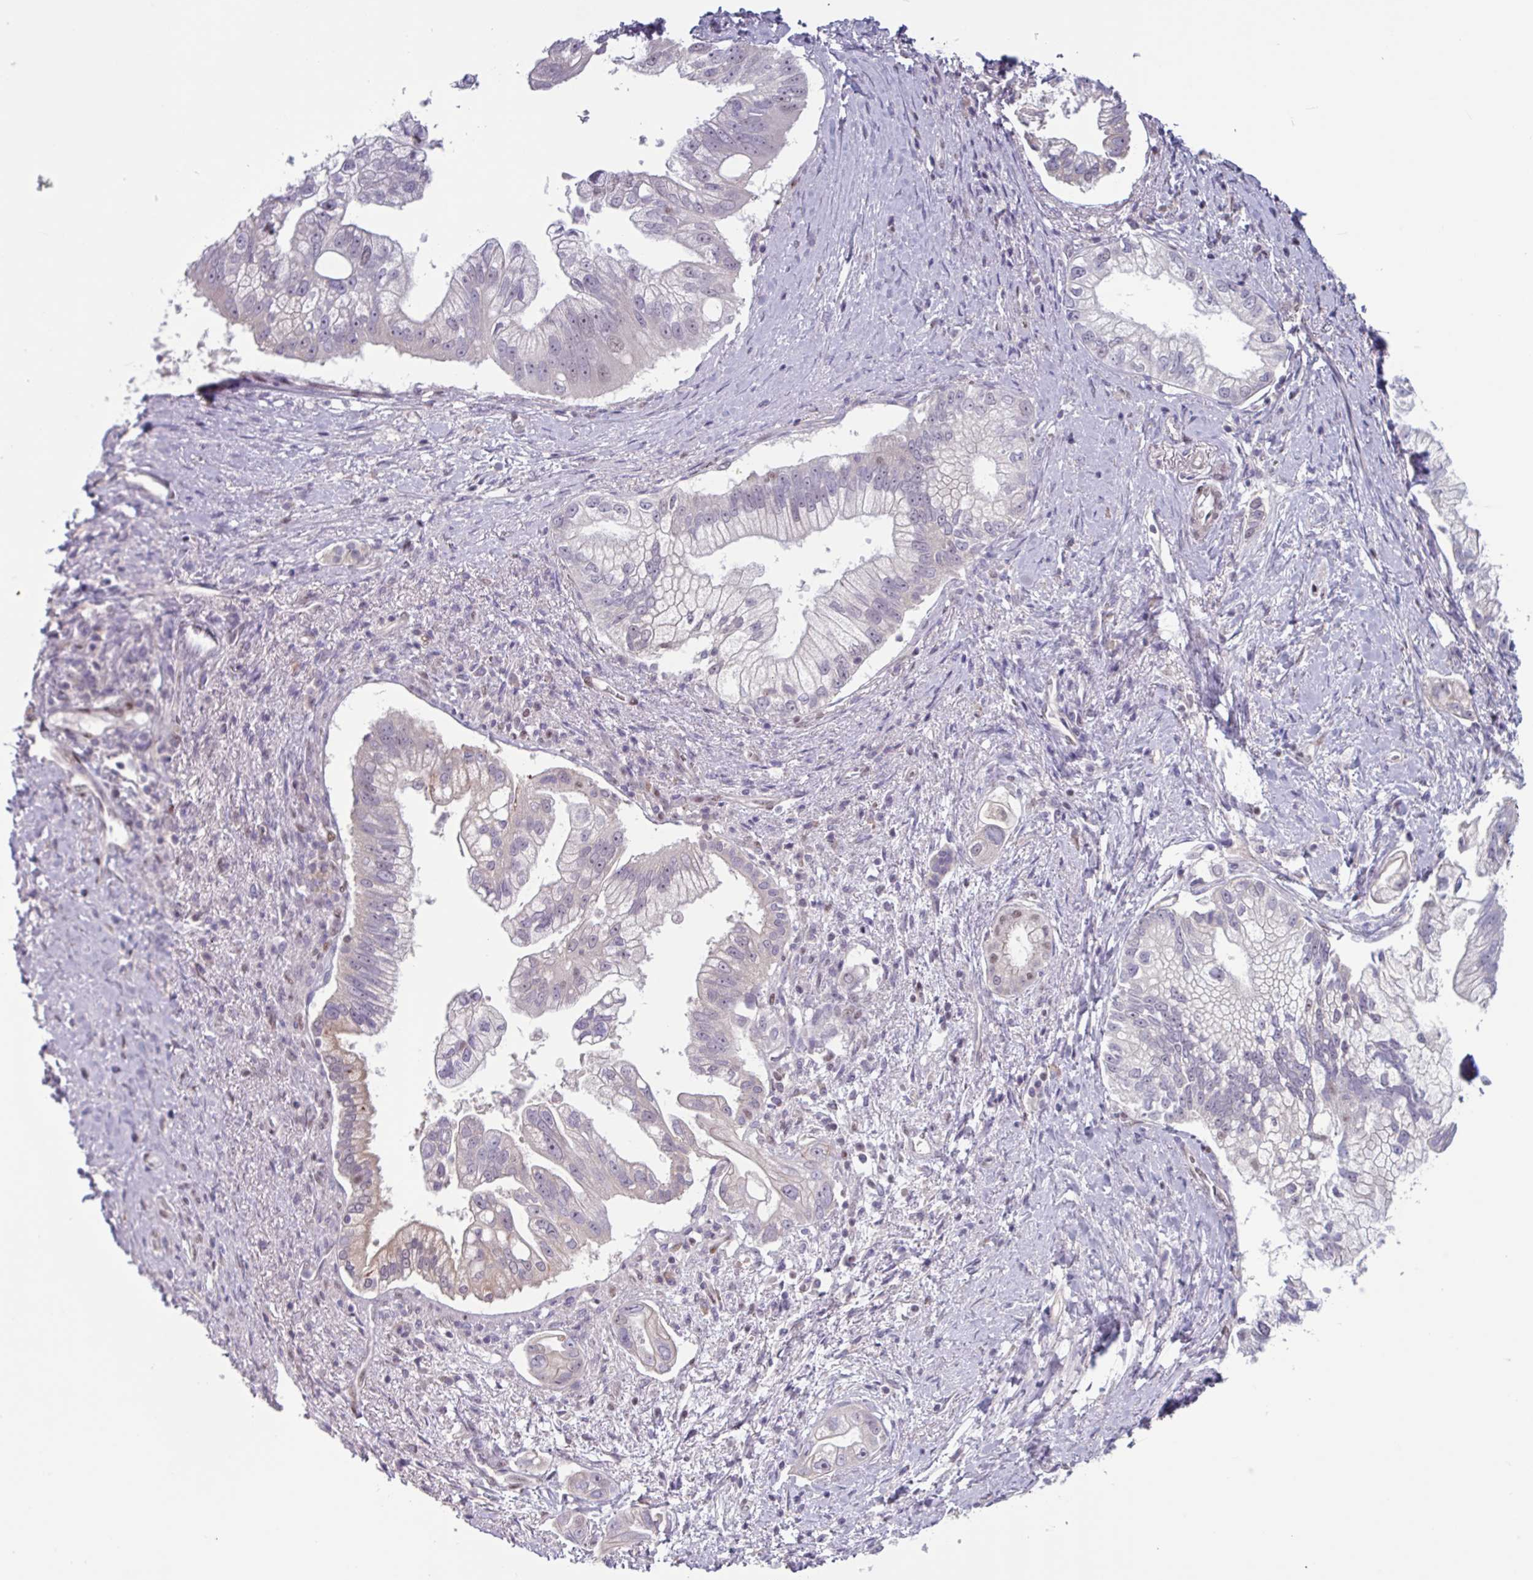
{"staining": {"intensity": "weak", "quantity": "<25%", "location": "cytoplasmic/membranous"}, "tissue": "pancreatic cancer", "cell_type": "Tumor cells", "image_type": "cancer", "snomed": [{"axis": "morphology", "description": "Adenocarcinoma, NOS"}, {"axis": "topography", "description": "Pancreas"}], "caption": "Protein analysis of pancreatic cancer (adenocarcinoma) displays no significant positivity in tumor cells.", "gene": "ZNF575", "patient": {"sex": "male", "age": 70}}